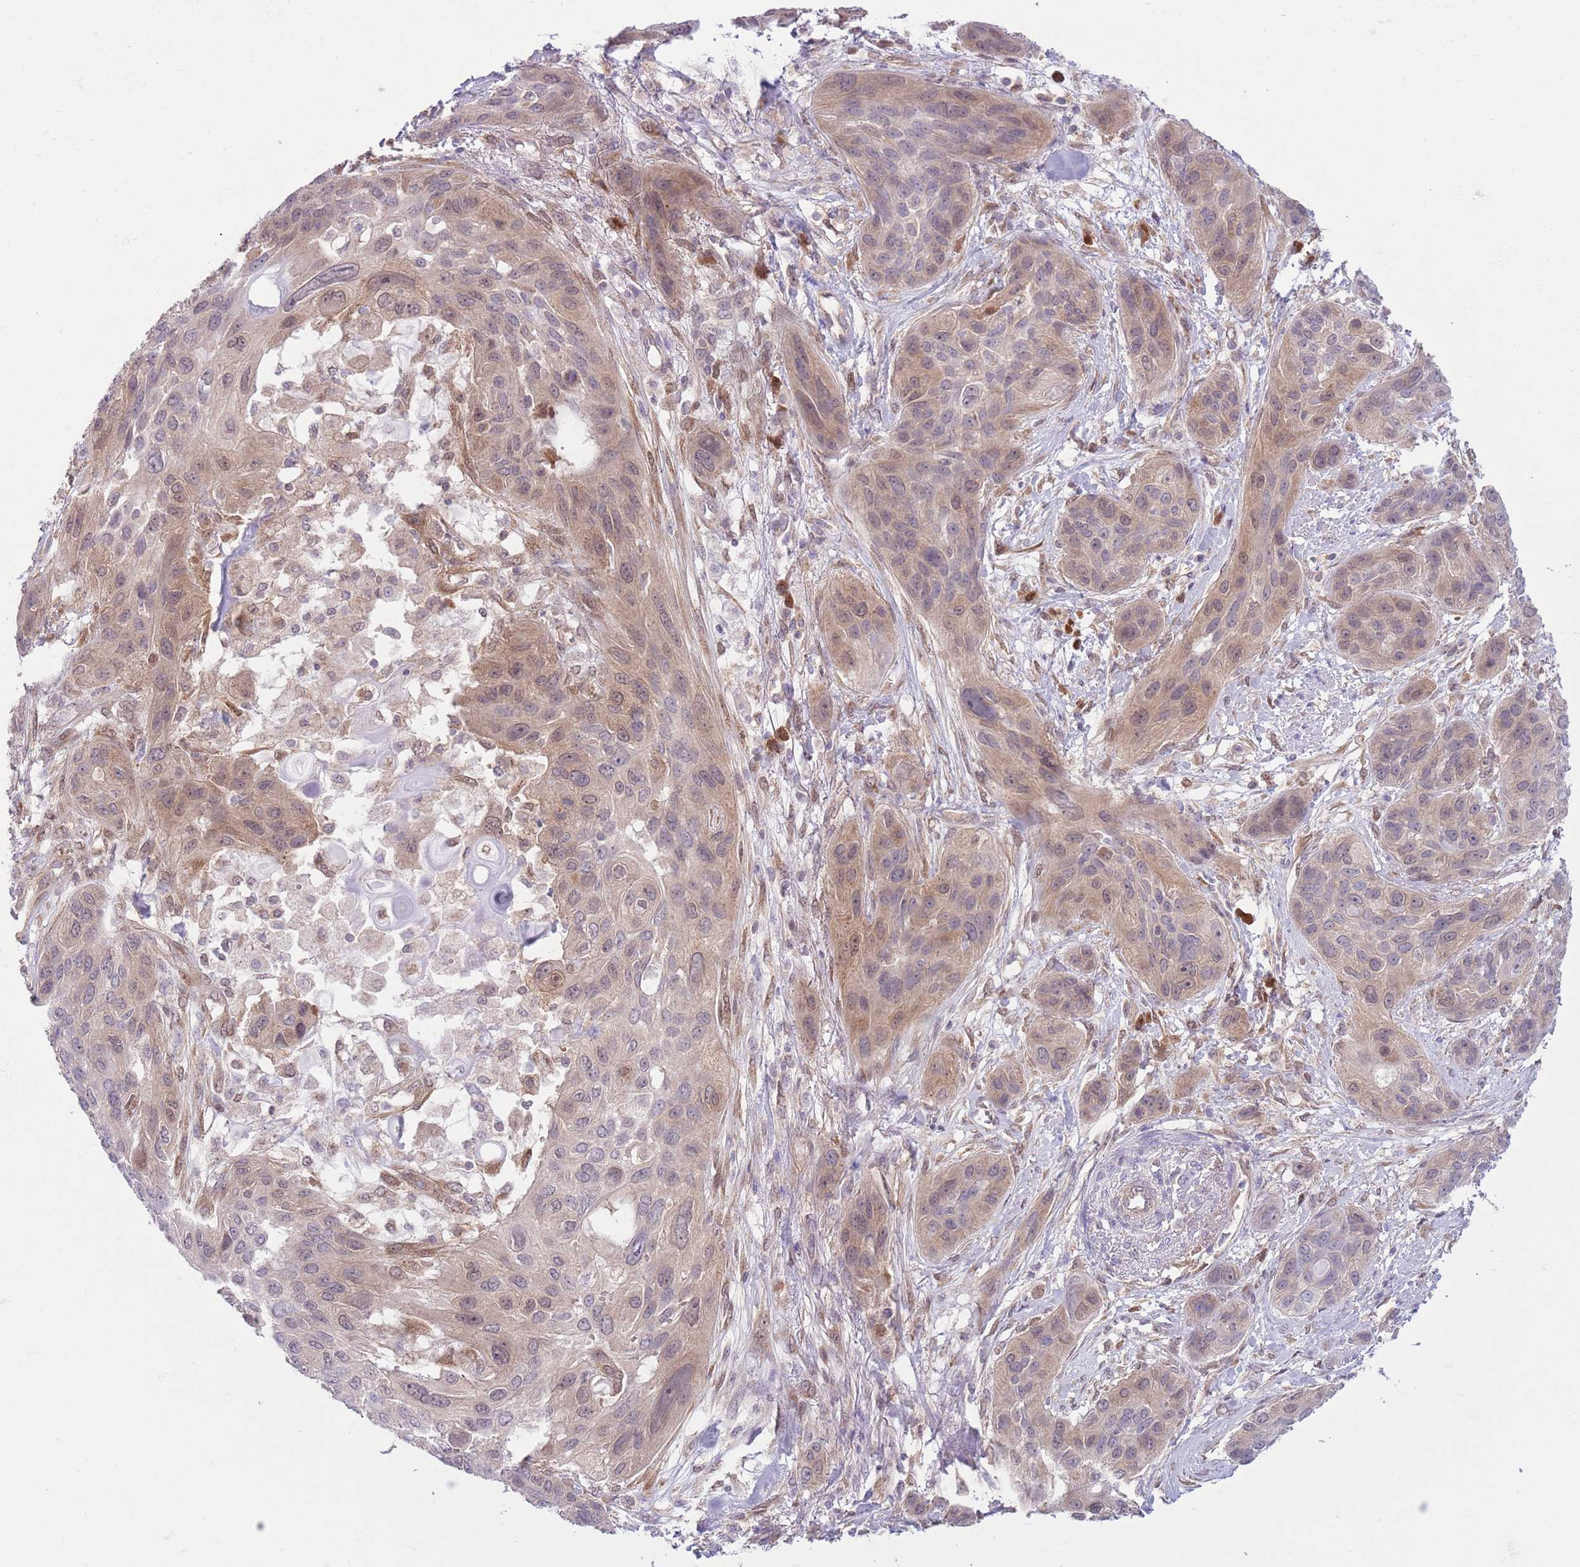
{"staining": {"intensity": "weak", "quantity": "25%-75%", "location": "cytoplasmic/membranous"}, "tissue": "lung cancer", "cell_type": "Tumor cells", "image_type": "cancer", "snomed": [{"axis": "morphology", "description": "Squamous cell carcinoma, NOS"}, {"axis": "topography", "description": "Lung"}], "caption": "Tumor cells show low levels of weak cytoplasmic/membranous positivity in approximately 25%-75% of cells in human lung squamous cell carcinoma.", "gene": "COPE", "patient": {"sex": "female", "age": 70}}